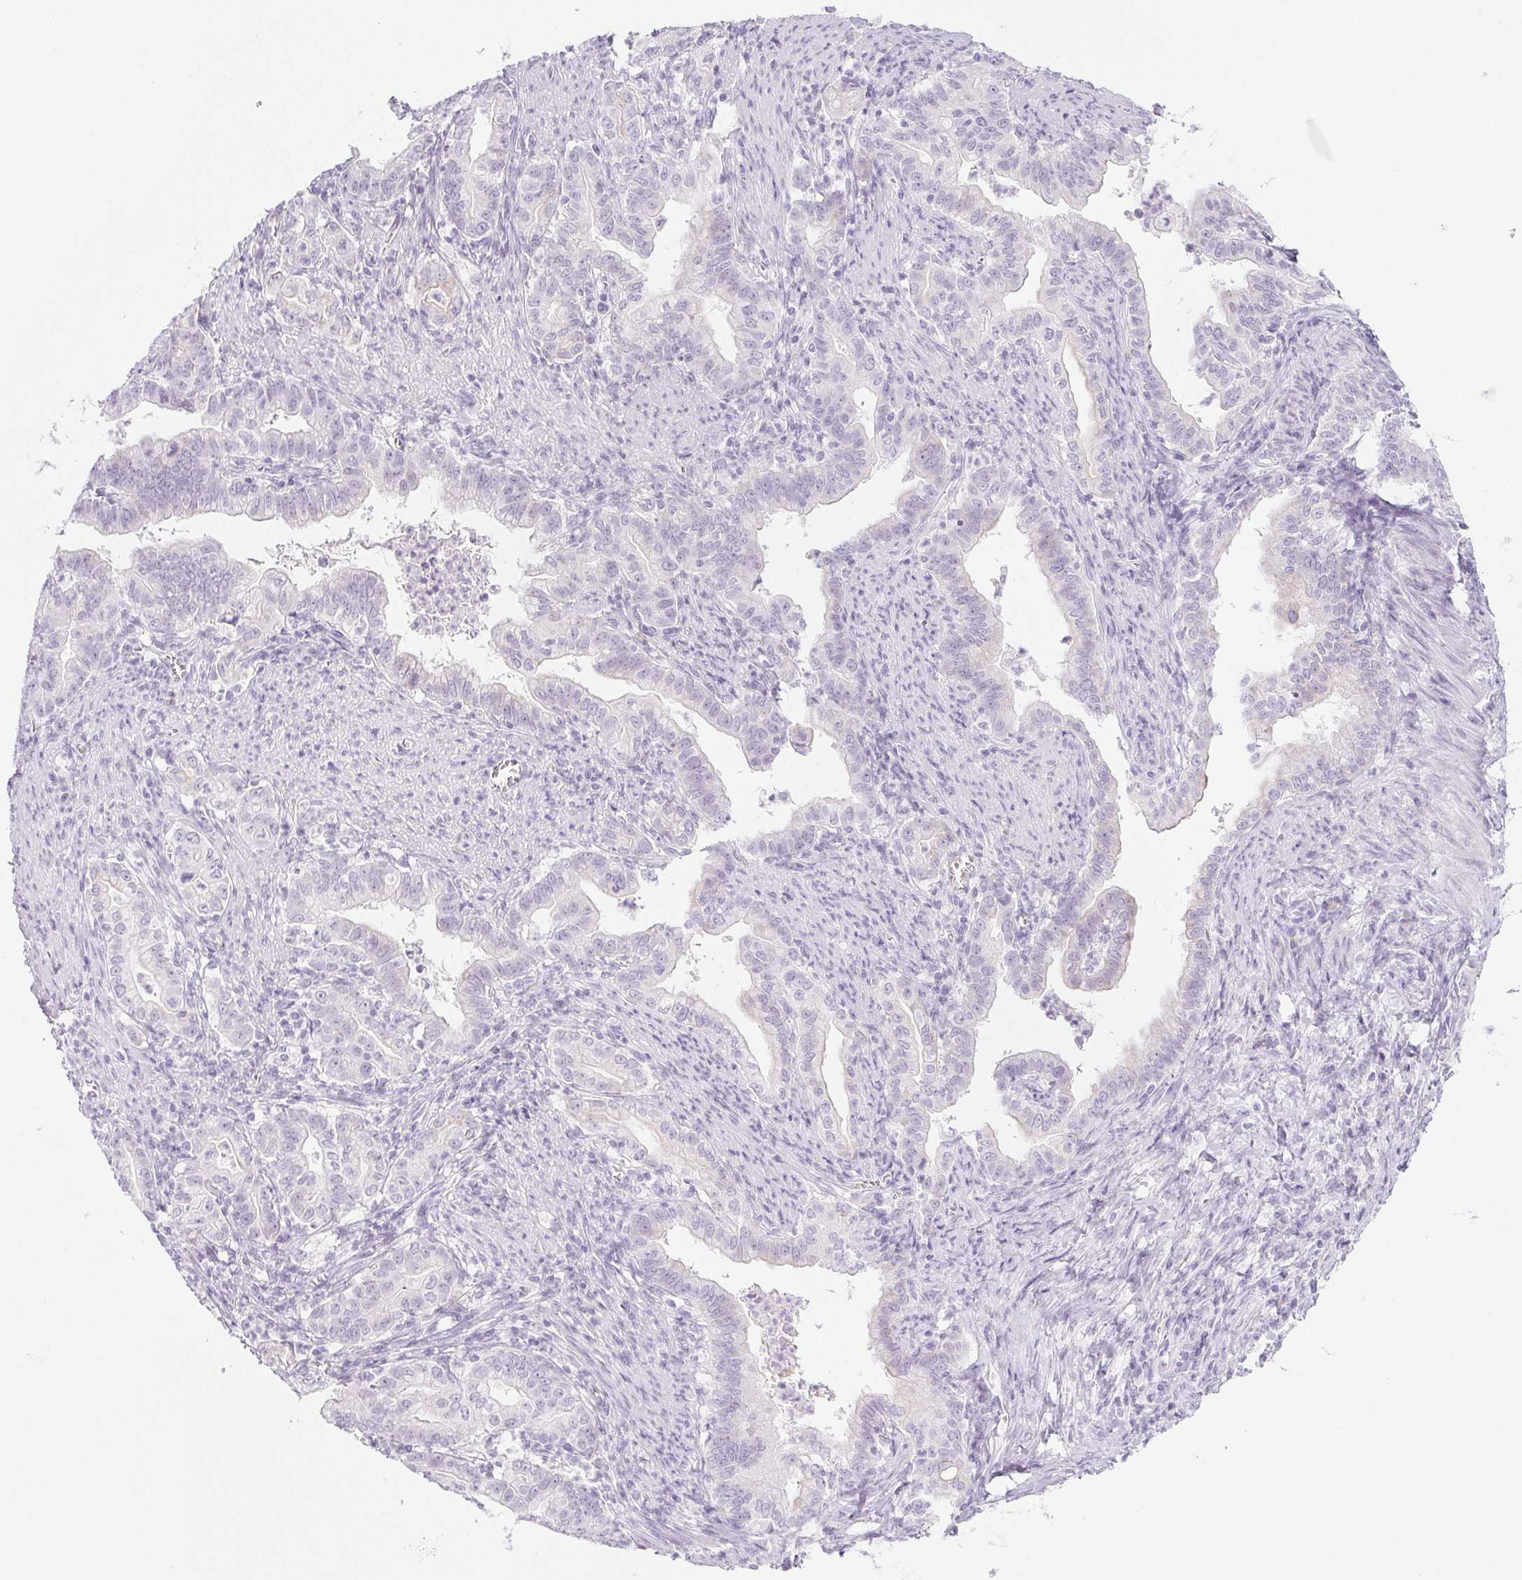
{"staining": {"intensity": "negative", "quantity": "none", "location": "none"}, "tissue": "stomach cancer", "cell_type": "Tumor cells", "image_type": "cancer", "snomed": [{"axis": "morphology", "description": "Adenocarcinoma, NOS"}, {"axis": "topography", "description": "Stomach, upper"}], "caption": "Adenocarcinoma (stomach) stained for a protein using immunohistochemistry (IHC) shows no staining tumor cells.", "gene": "PI3", "patient": {"sex": "female", "age": 79}}